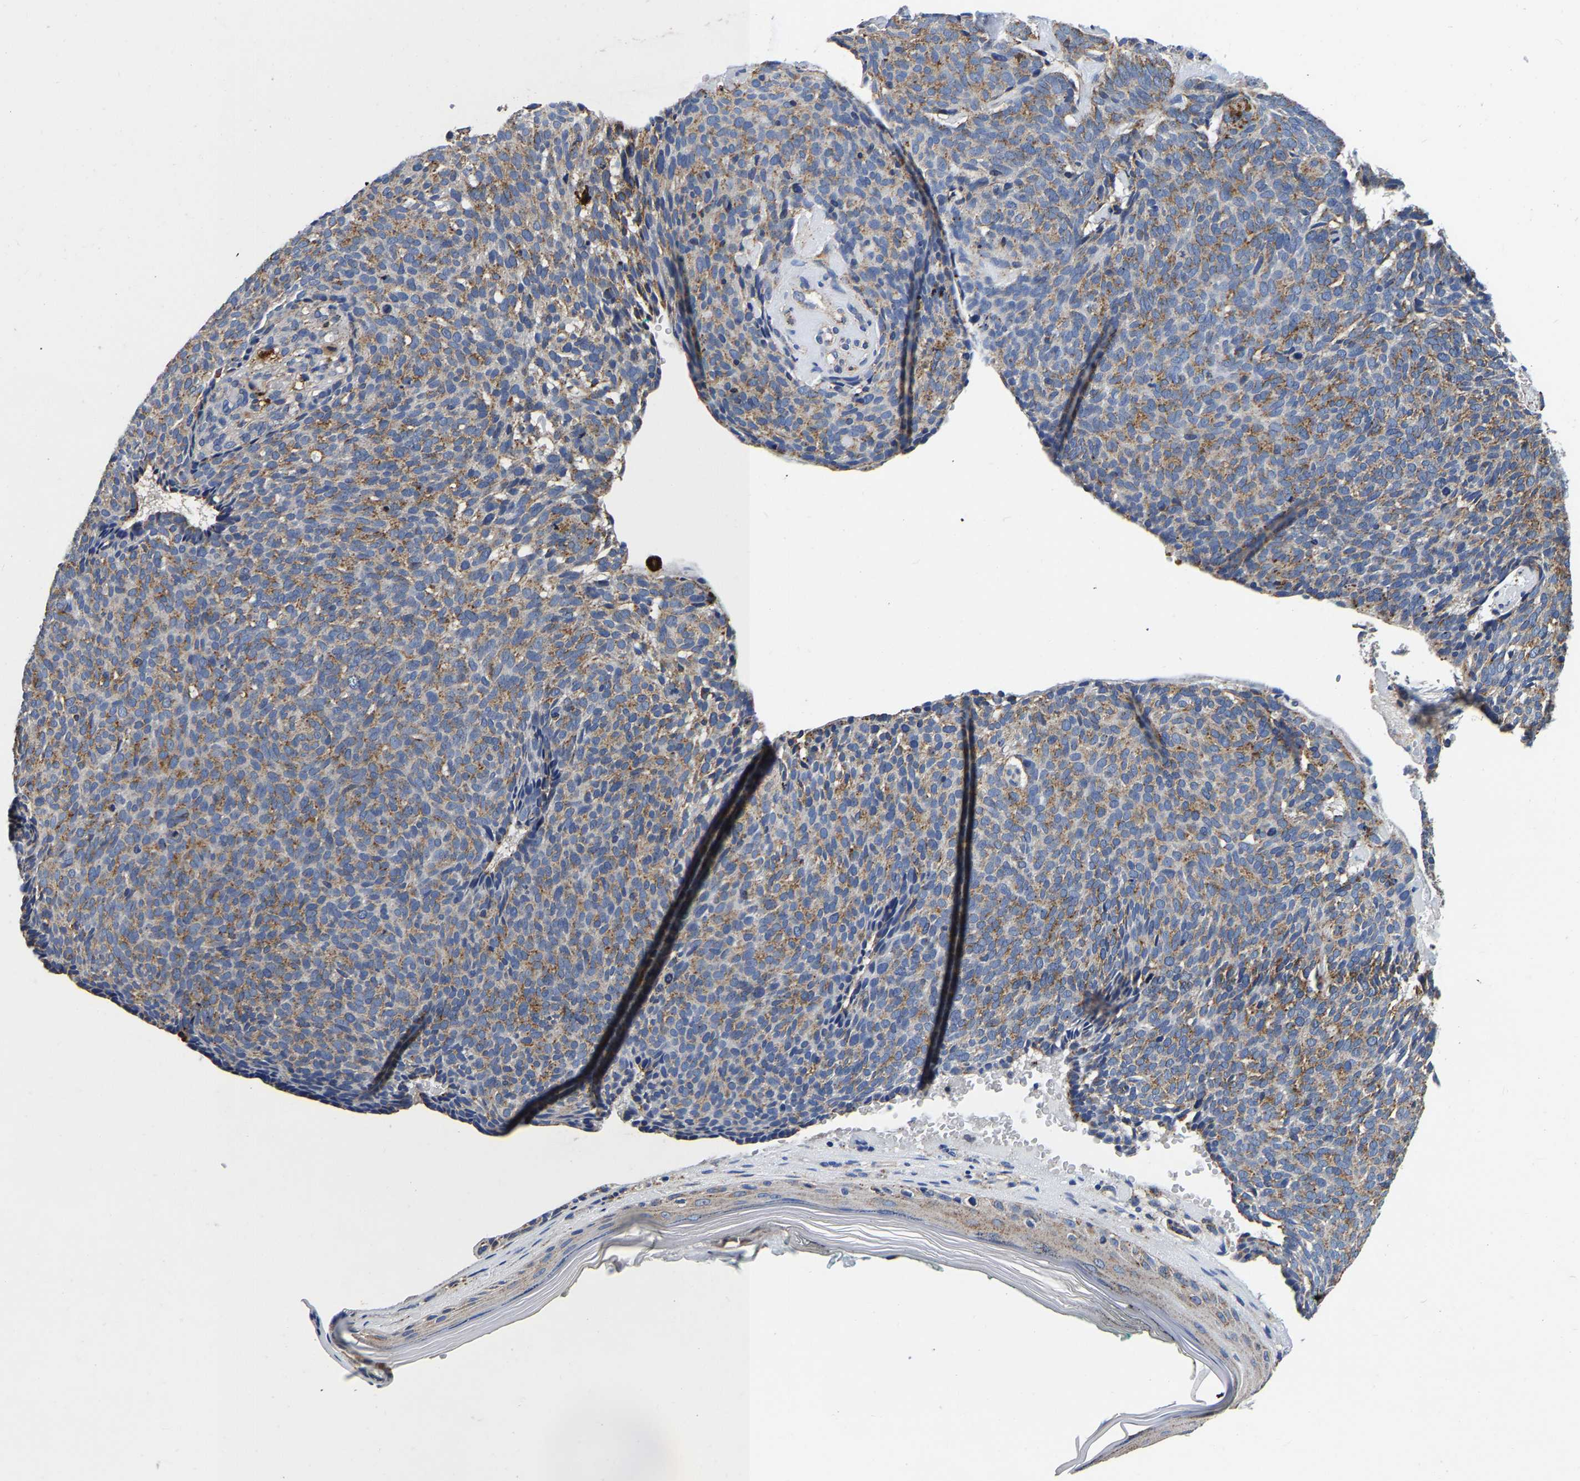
{"staining": {"intensity": "weak", "quantity": "<25%", "location": "cytoplasmic/membranous"}, "tissue": "skin cancer", "cell_type": "Tumor cells", "image_type": "cancer", "snomed": [{"axis": "morphology", "description": "Basal cell carcinoma"}, {"axis": "topography", "description": "Skin"}], "caption": "Immunohistochemistry of skin cancer (basal cell carcinoma) reveals no expression in tumor cells.", "gene": "GRN", "patient": {"sex": "male", "age": 61}}